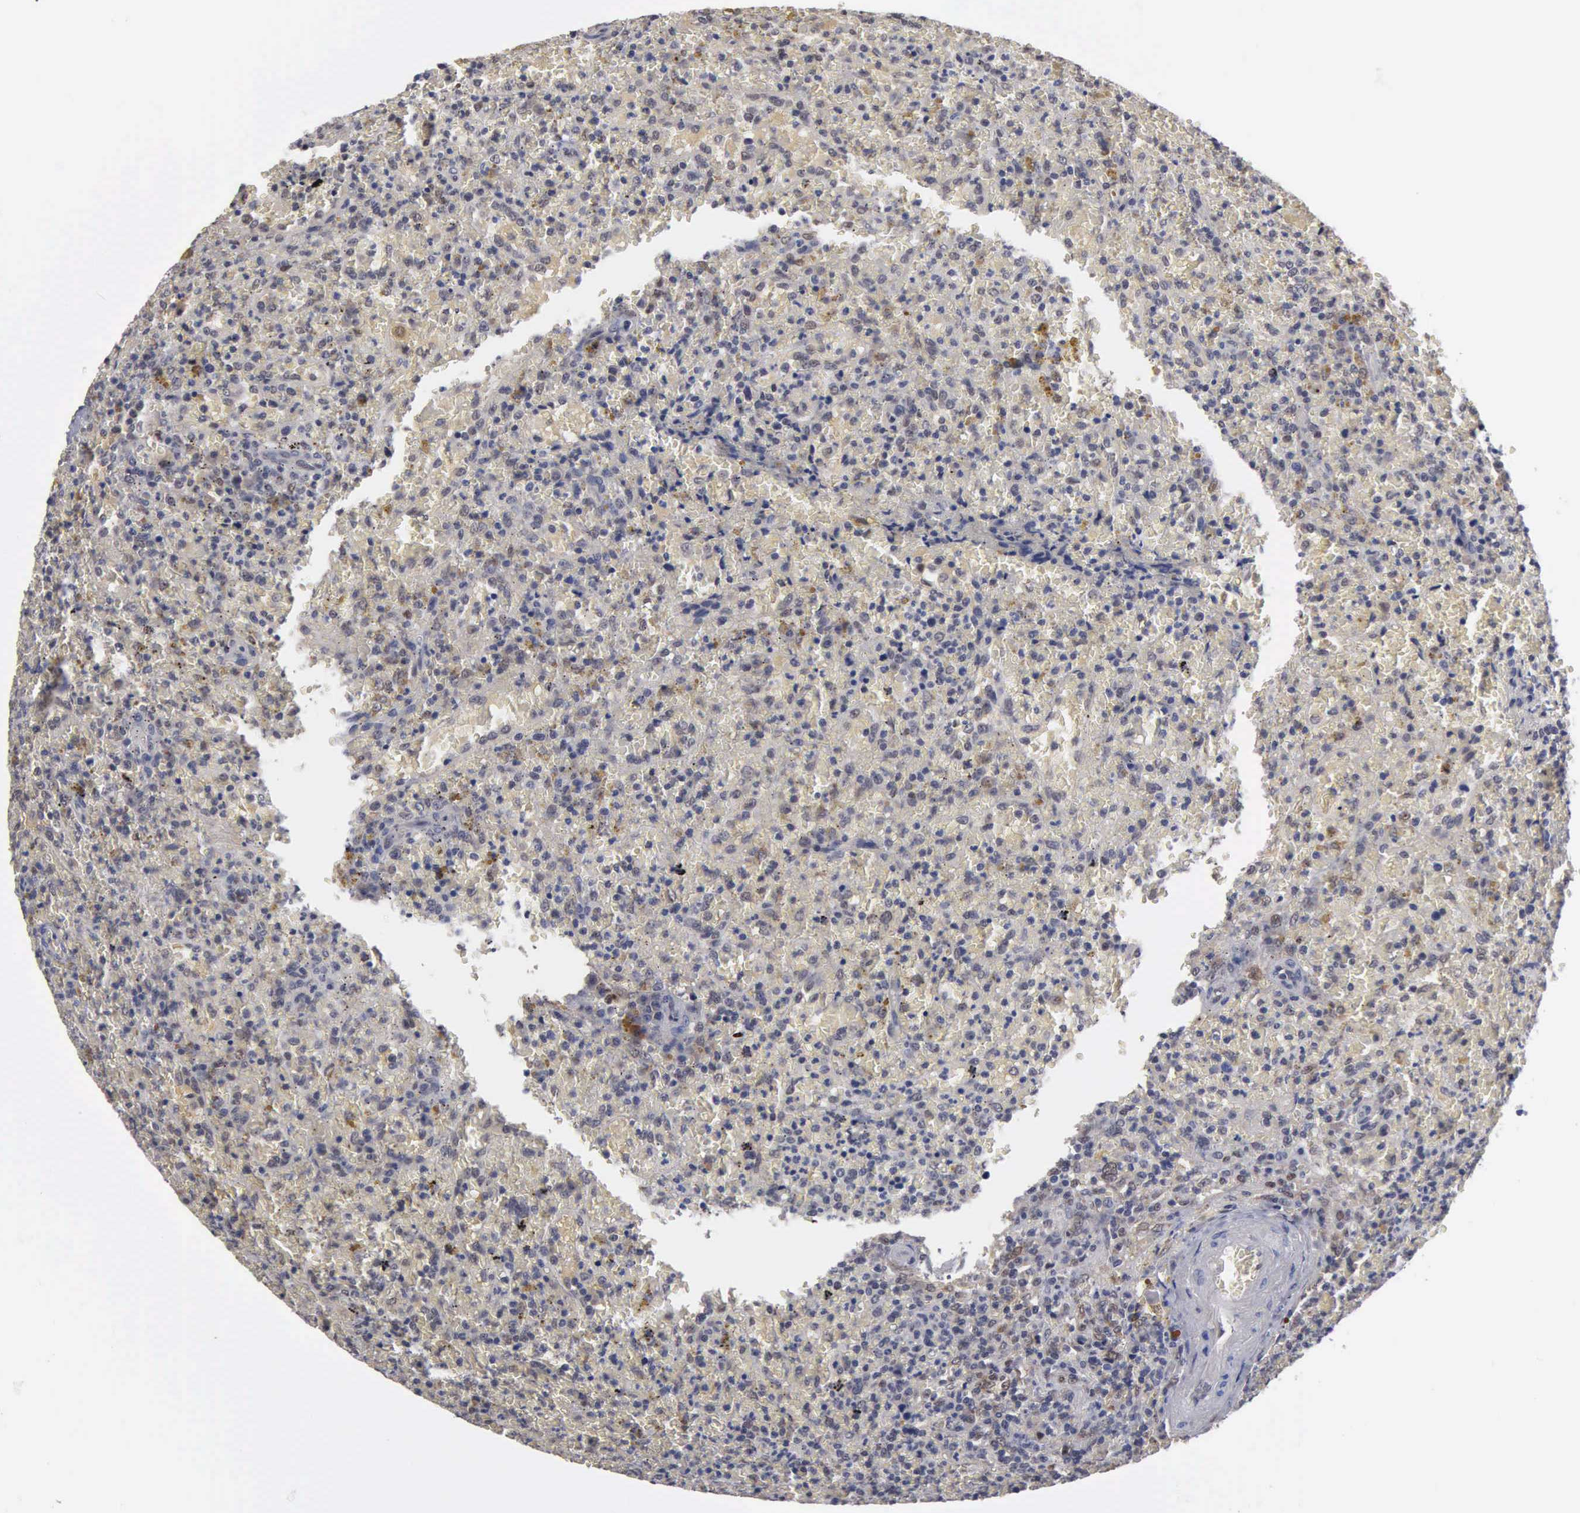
{"staining": {"intensity": "moderate", "quantity": "<25%", "location": "cytoplasmic/membranous"}, "tissue": "lymphoma", "cell_type": "Tumor cells", "image_type": "cancer", "snomed": [{"axis": "morphology", "description": "Malignant lymphoma, non-Hodgkin's type, High grade"}, {"axis": "topography", "description": "Spleen"}, {"axis": "topography", "description": "Lymph node"}], "caption": "Immunohistochemistry (IHC) micrograph of neoplastic tissue: malignant lymphoma, non-Hodgkin's type (high-grade) stained using immunohistochemistry (IHC) shows low levels of moderate protein expression localized specifically in the cytoplasmic/membranous of tumor cells, appearing as a cytoplasmic/membranous brown color.", "gene": "ZBTB33", "patient": {"sex": "female", "age": 70}}